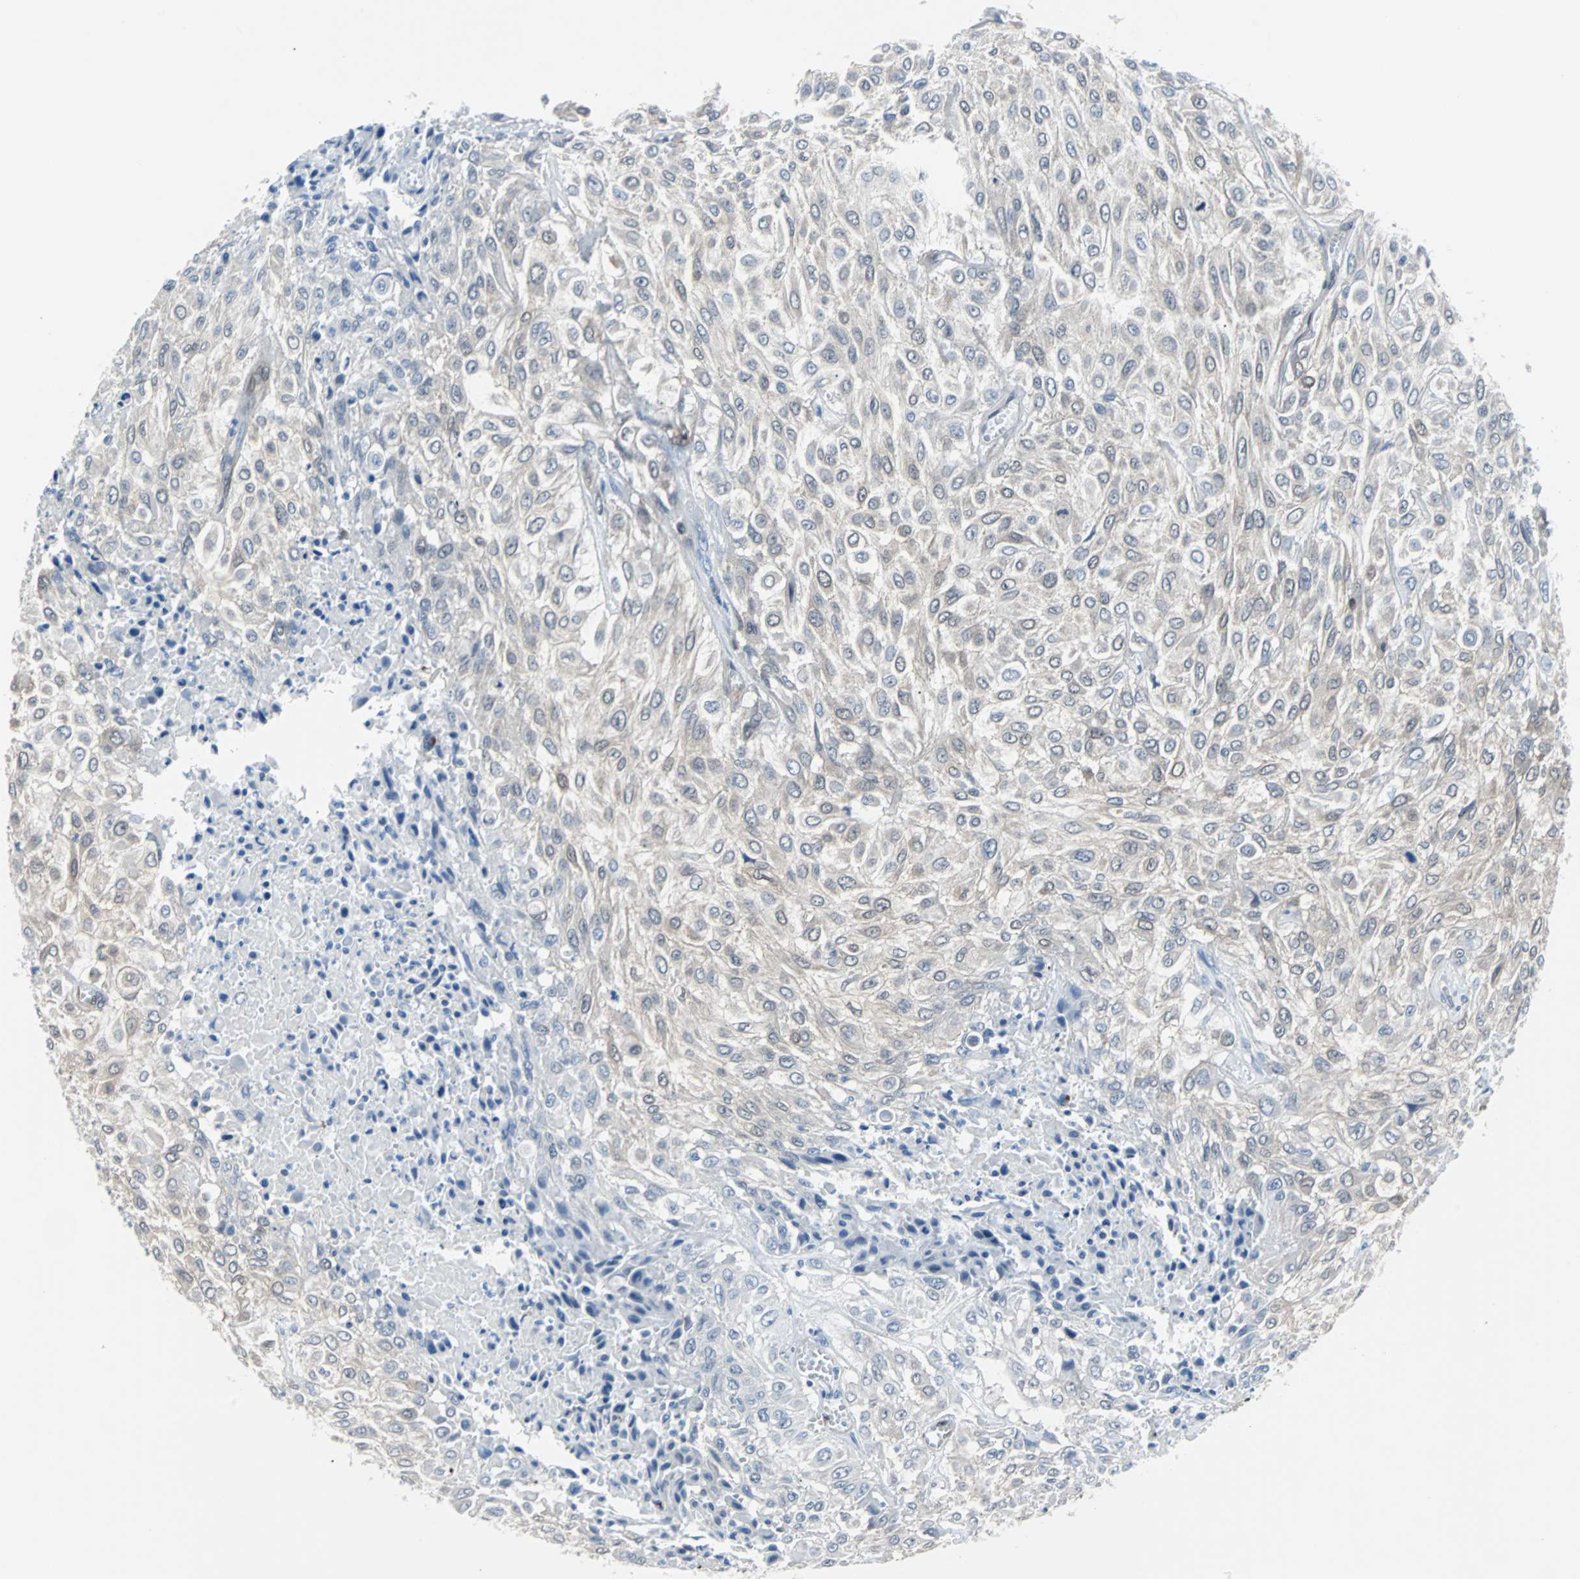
{"staining": {"intensity": "weak", "quantity": "<25%", "location": "nuclear"}, "tissue": "urothelial cancer", "cell_type": "Tumor cells", "image_type": "cancer", "snomed": [{"axis": "morphology", "description": "Urothelial carcinoma, High grade"}, {"axis": "topography", "description": "Urinary bladder"}], "caption": "Immunohistochemistry (IHC) micrograph of neoplastic tissue: human urothelial cancer stained with DAB (3,3'-diaminobenzidine) shows no significant protein positivity in tumor cells. (DAB immunohistochemistry with hematoxylin counter stain).", "gene": "MAP2K6", "patient": {"sex": "male", "age": 57}}